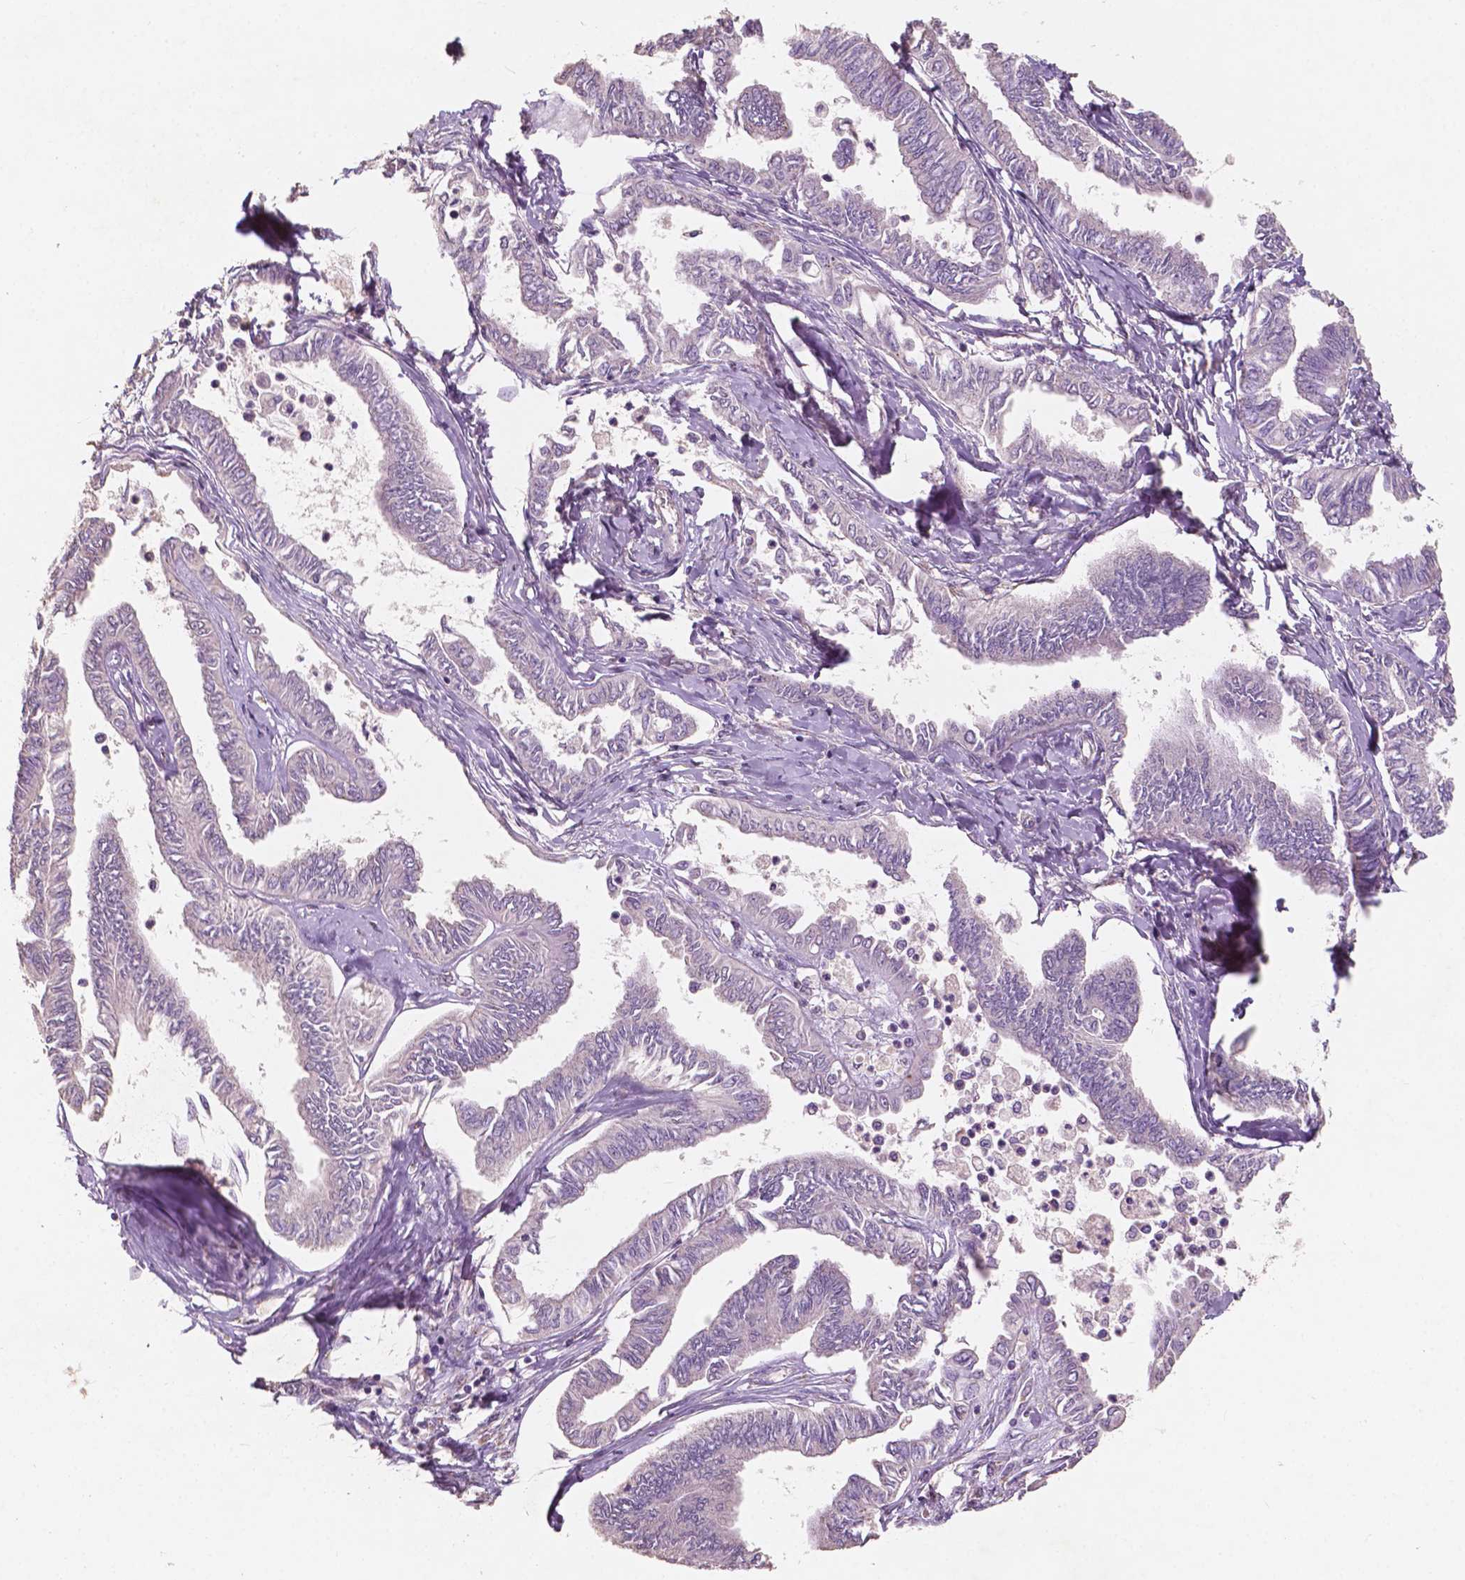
{"staining": {"intensity": "negative", "quantity": "none", "location": "none"}, "tissue": "ovarian cancer", "cell_type": "Tumor cells", "image_type": "cancer", "snomed": [{"axis": "morphology", "description": "Carcinoma, endometroid"}, {"axis": "topography", "description": "Ovary"}], "caption": "DAB (3,3'-diaminobenzidine) immunohistochemical staining of ovarian cancer shows no significant expression in tumor cells.", "gene": "CHPT1", "patient": {"sex": "female", "age": 70}}